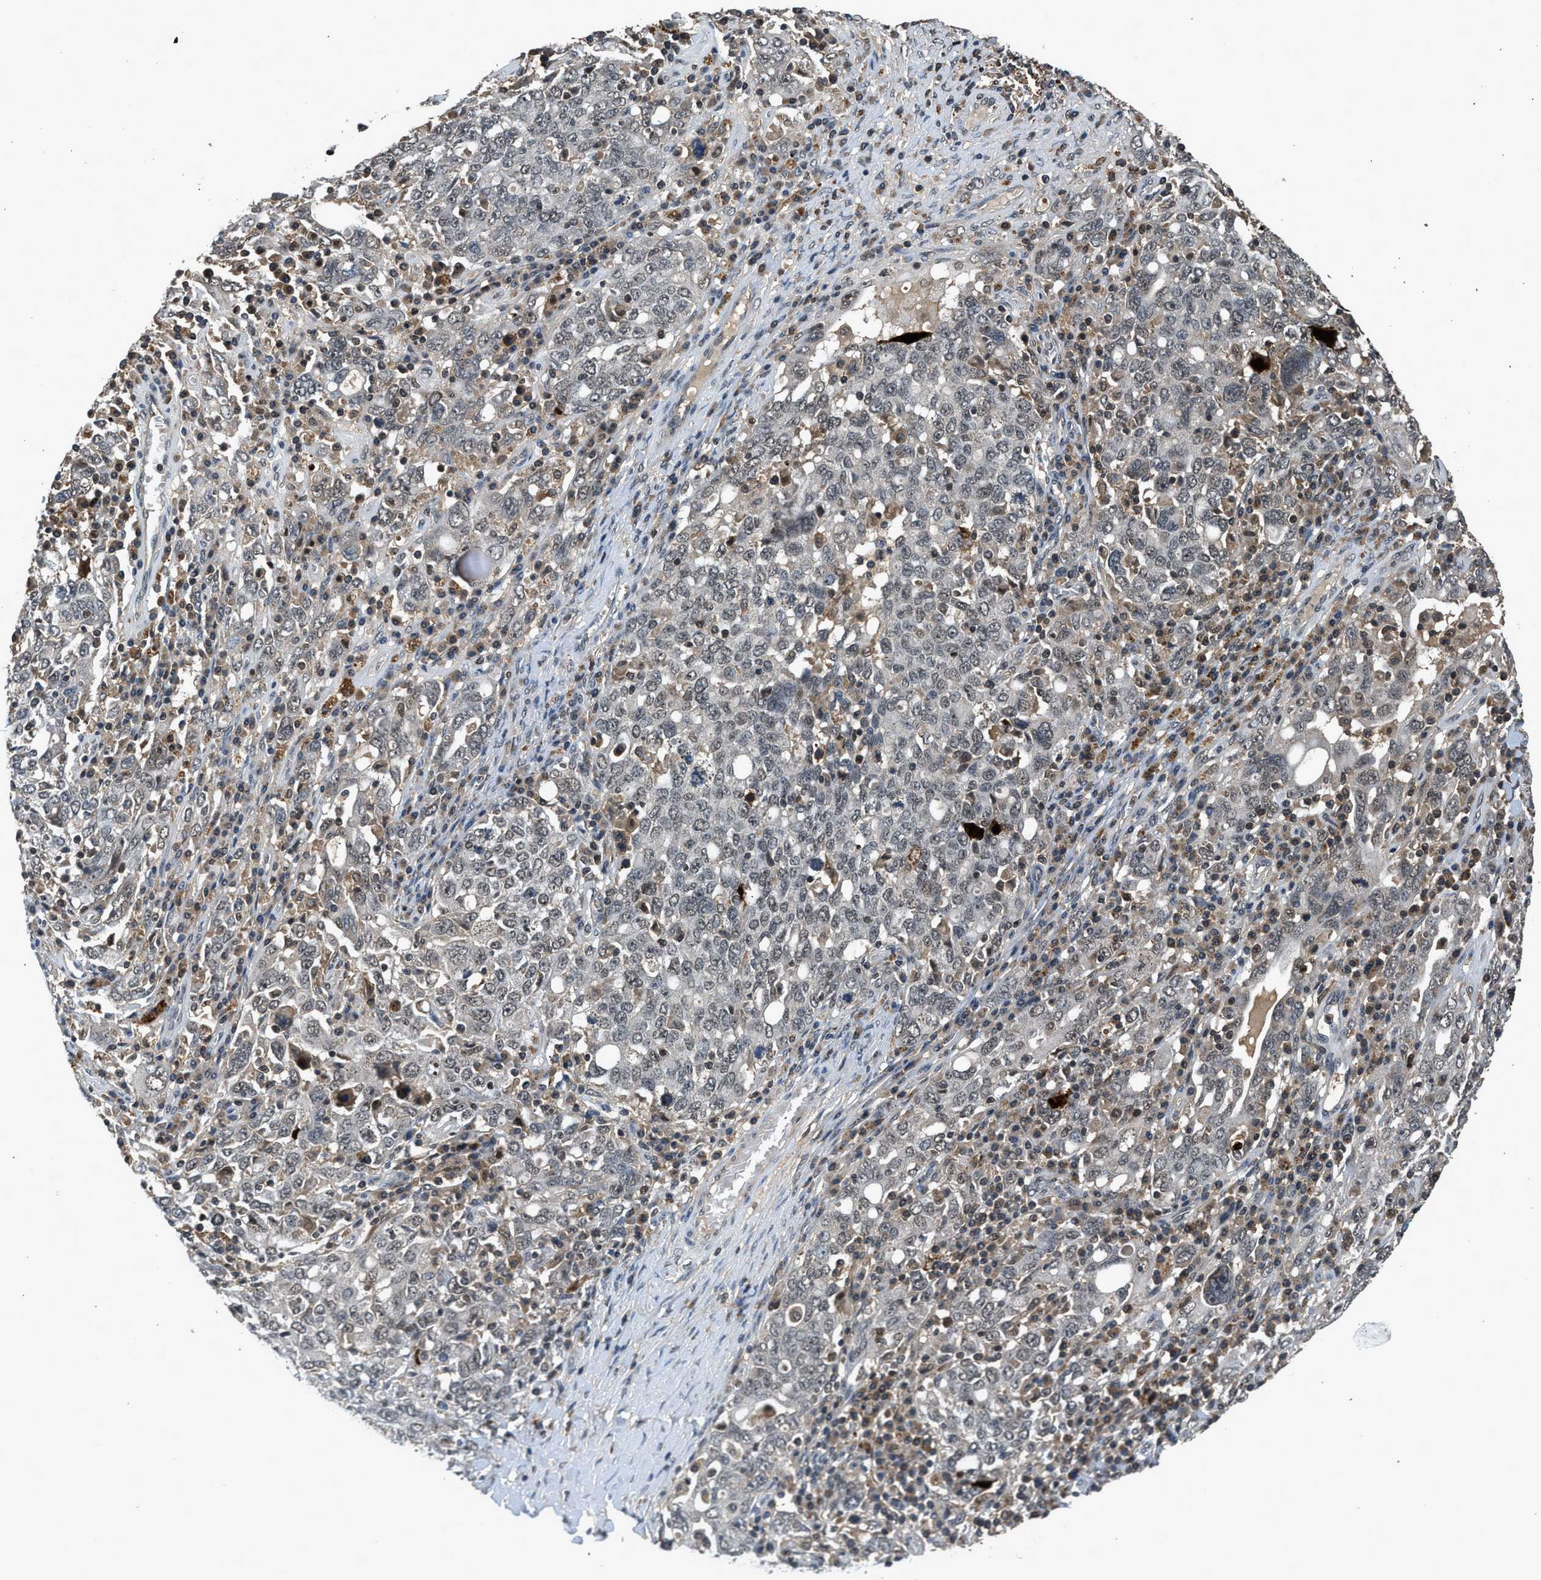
{"staining": {"intensity": "weak", "quantity": "<25%", "location": "cytoplasmic/membranous"}, "tissue": "ovarian cancer", "cell_type": "Tumor cells", "image_type": "cancer", "snomed": [{"axis": "morphology", "description": "Carcinoma, endometroid"}, {"axis": "topography", "description": "Ovary"}], "caption": "This is an IHC histopathology image of human ovarian cancer (endometroid carcinoma). There is no expression in tumor cells.", "gene": "SLC15A4", "patient": {"sex": "female", "age": 62}}